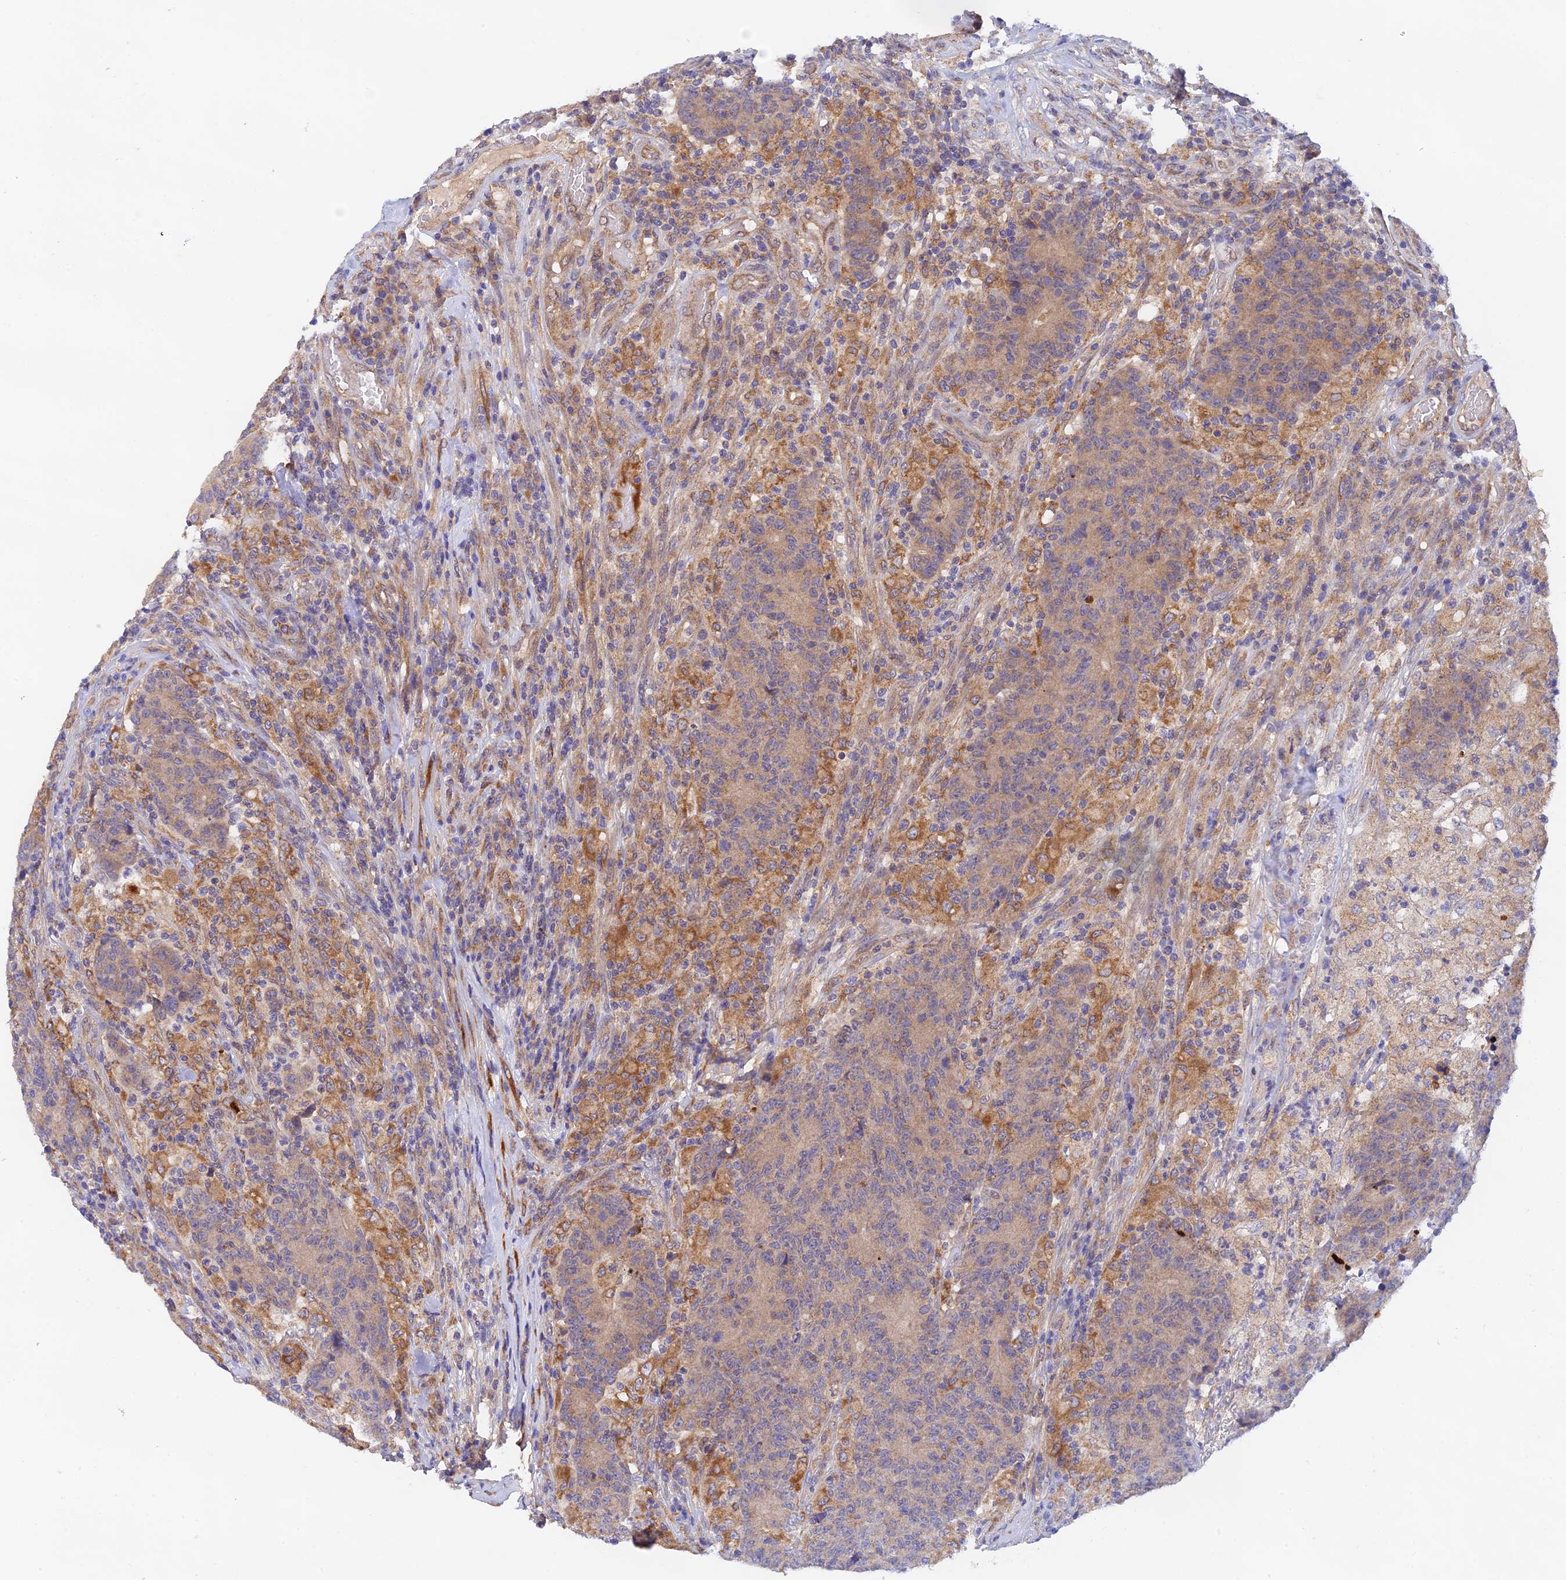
{"staining": {"intensity": "moderate", "quantity": "<25%", "location": "cytoplasmic/membranous"}, "tissue": "colorectal cancer", "cell_type": "Tumor cells", "image_type": "cancer", "snomed": [{"axis": "morphology", "description": "Adenocarcinoma, NOS"}, {"axis": "topography", "description": "Colon"}], "caption": "This image exhibits immunohistochemistry (IHC) staining of human colorectal cancer (adenocarcinoma), with low moderate cytoplasmic/membranous expression in approximately <25% of tumor cells.", "gene": "RANBP6", "patient": {"sex": "female", "age": 75}}